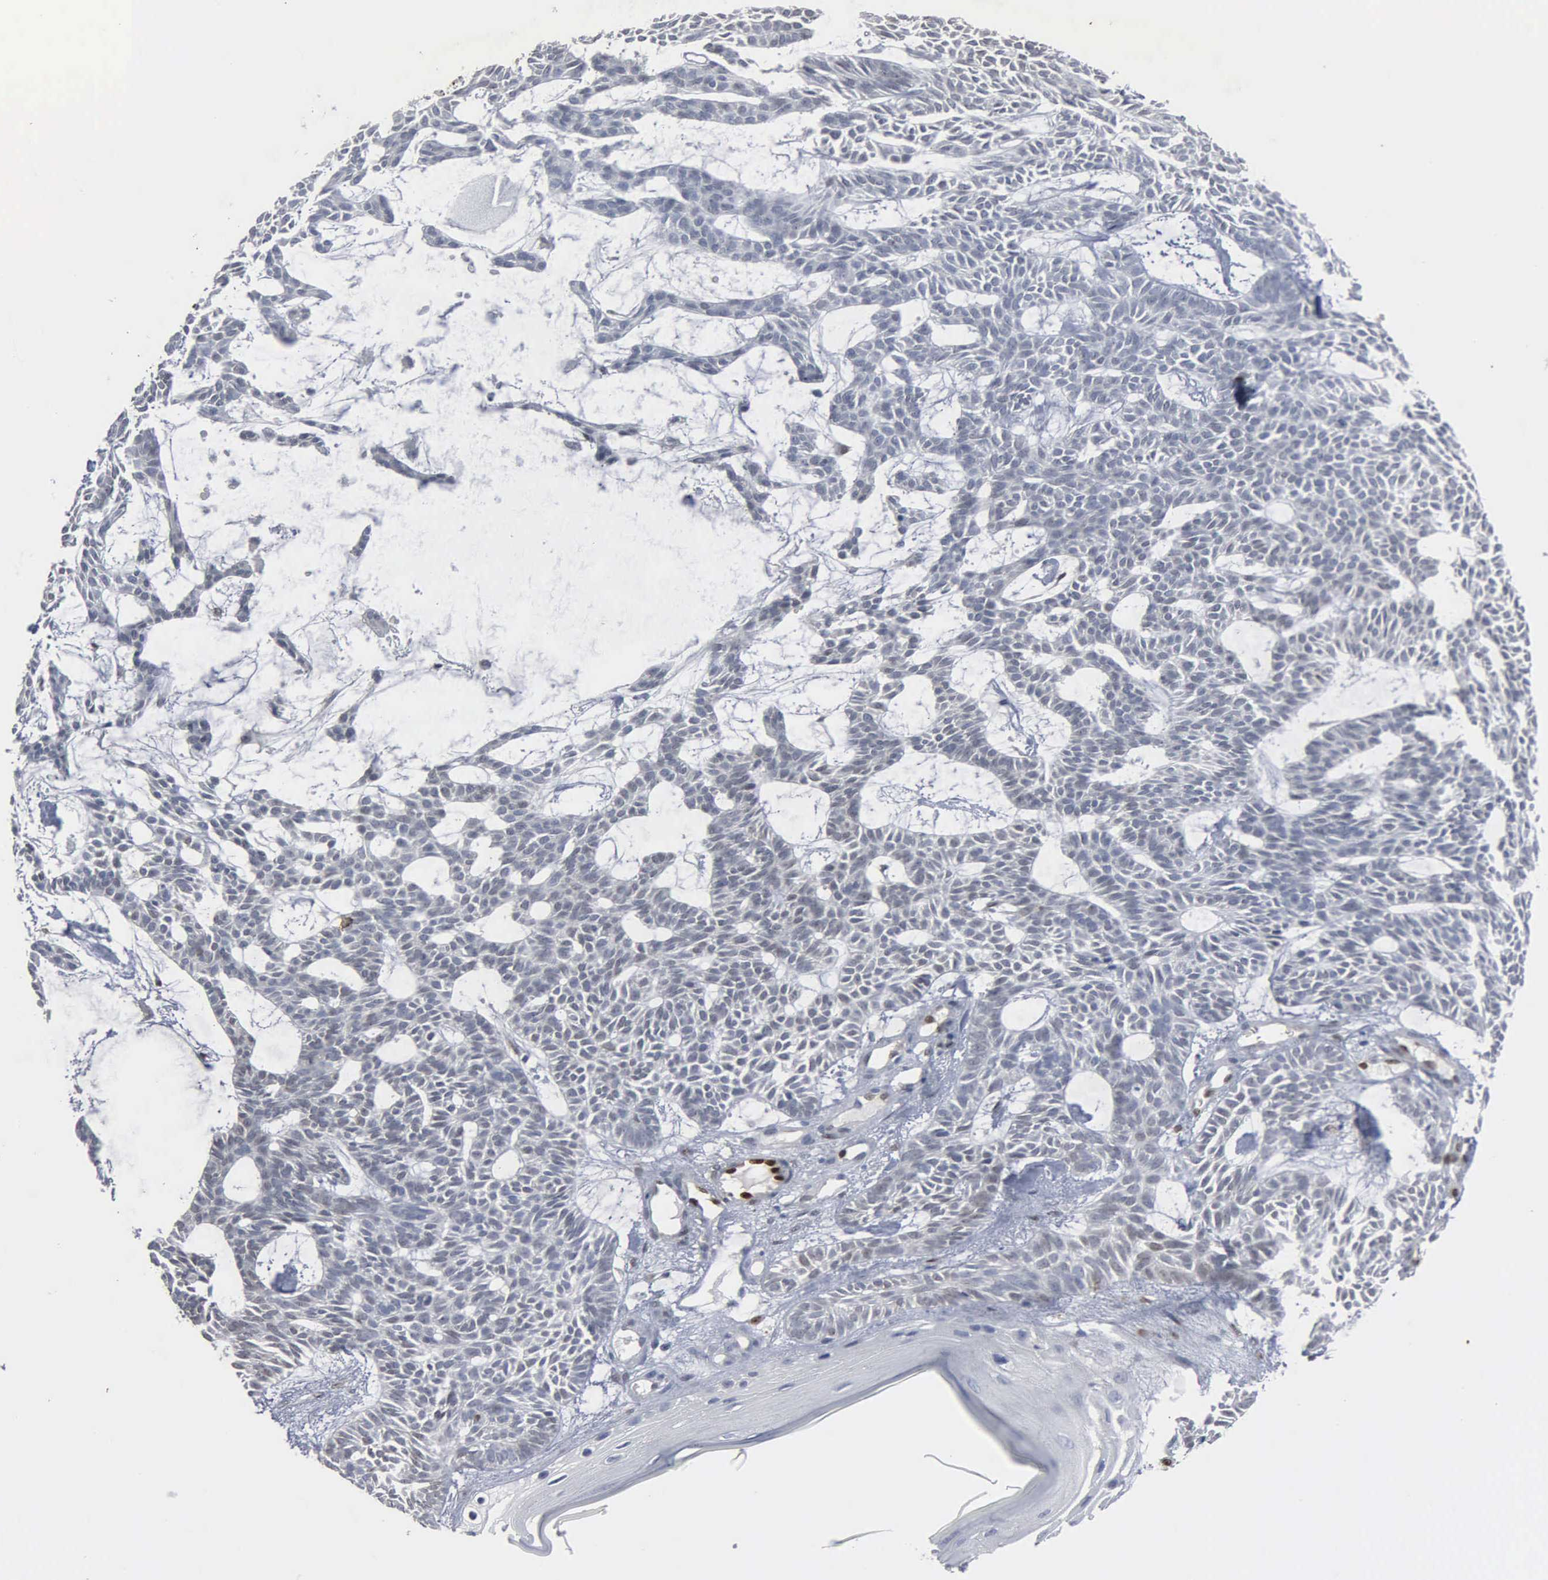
{"staining": {"intensity": "negative", "quantity": "none", "location": "none"}, "tissue": "skin cancer", "cell_type": "Tumor cells", "image_type": "cancer", "snomed": [{"axis": "morphology", "description": "Basal cell carcinoma"}, {"axis": "topography", "description": "Skin"}], "caption": "Protein analysis of skin cancer exhibits no significant expression in tumor cells. (DAB (3,3'-diaminobenzidine) IHC visualized using brightfield microscopy, high magnification).", "gene": "FGF2", "patient": {"sex": "male", "age": 75}}